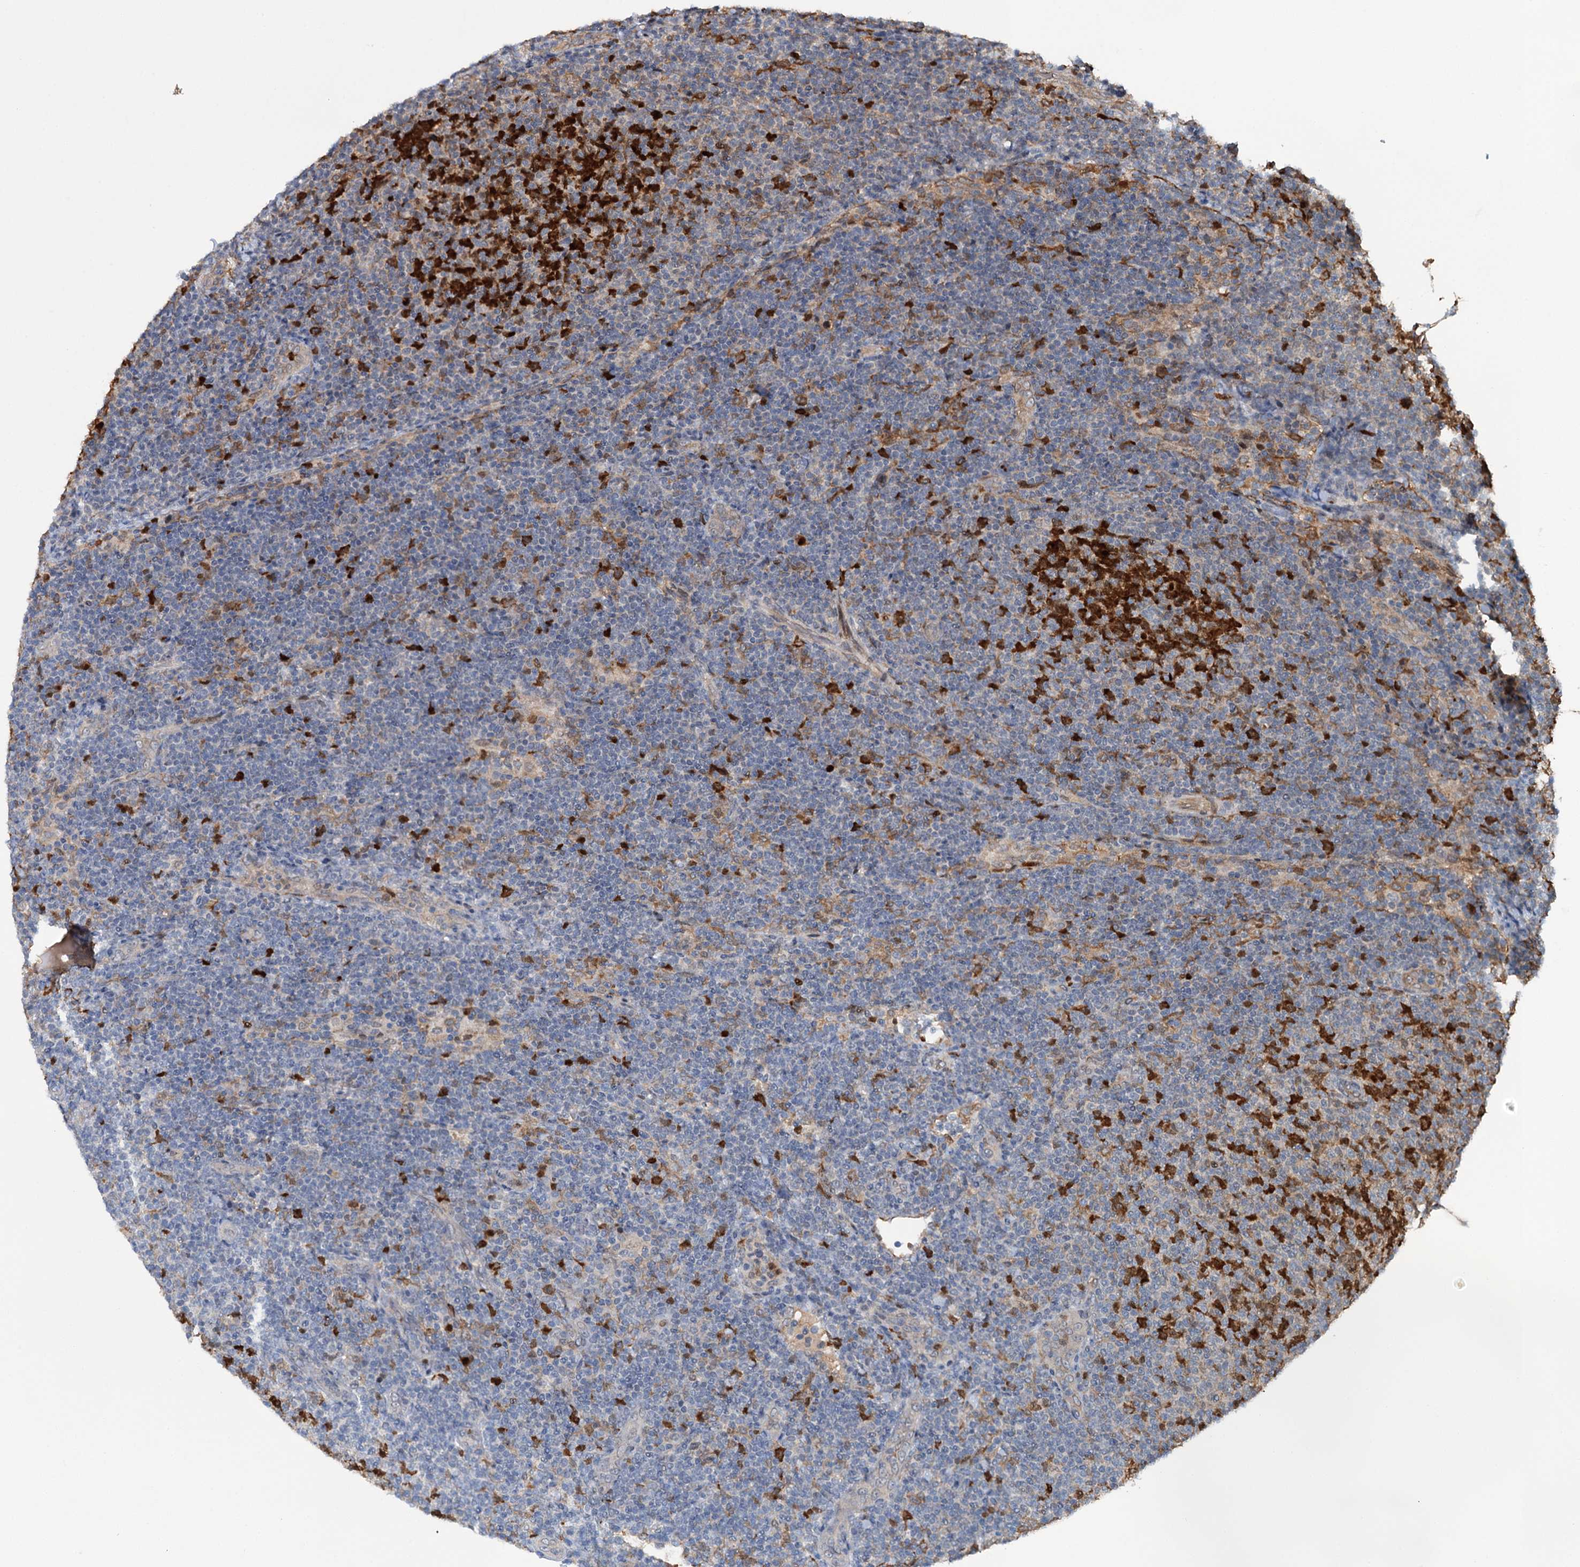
{"staining": {"intensity": "negative", "quantity": "none", "location": "none"}, "tissue": "lymphoma", "cell_type": "Tumor cells", "image_type": "cancer", "snomed": [{"axis": "morphology", "description": "Malignant lymphoma, non-Hodgkin's type, Low grade"}, {"axis": "topography", "description": "Lymph node"}], "caption": "Tumor cells are negative for protein expression in human lymphoma.", "gene": "NCAPD2", "patient": {"sex": "male", "age": 66}}